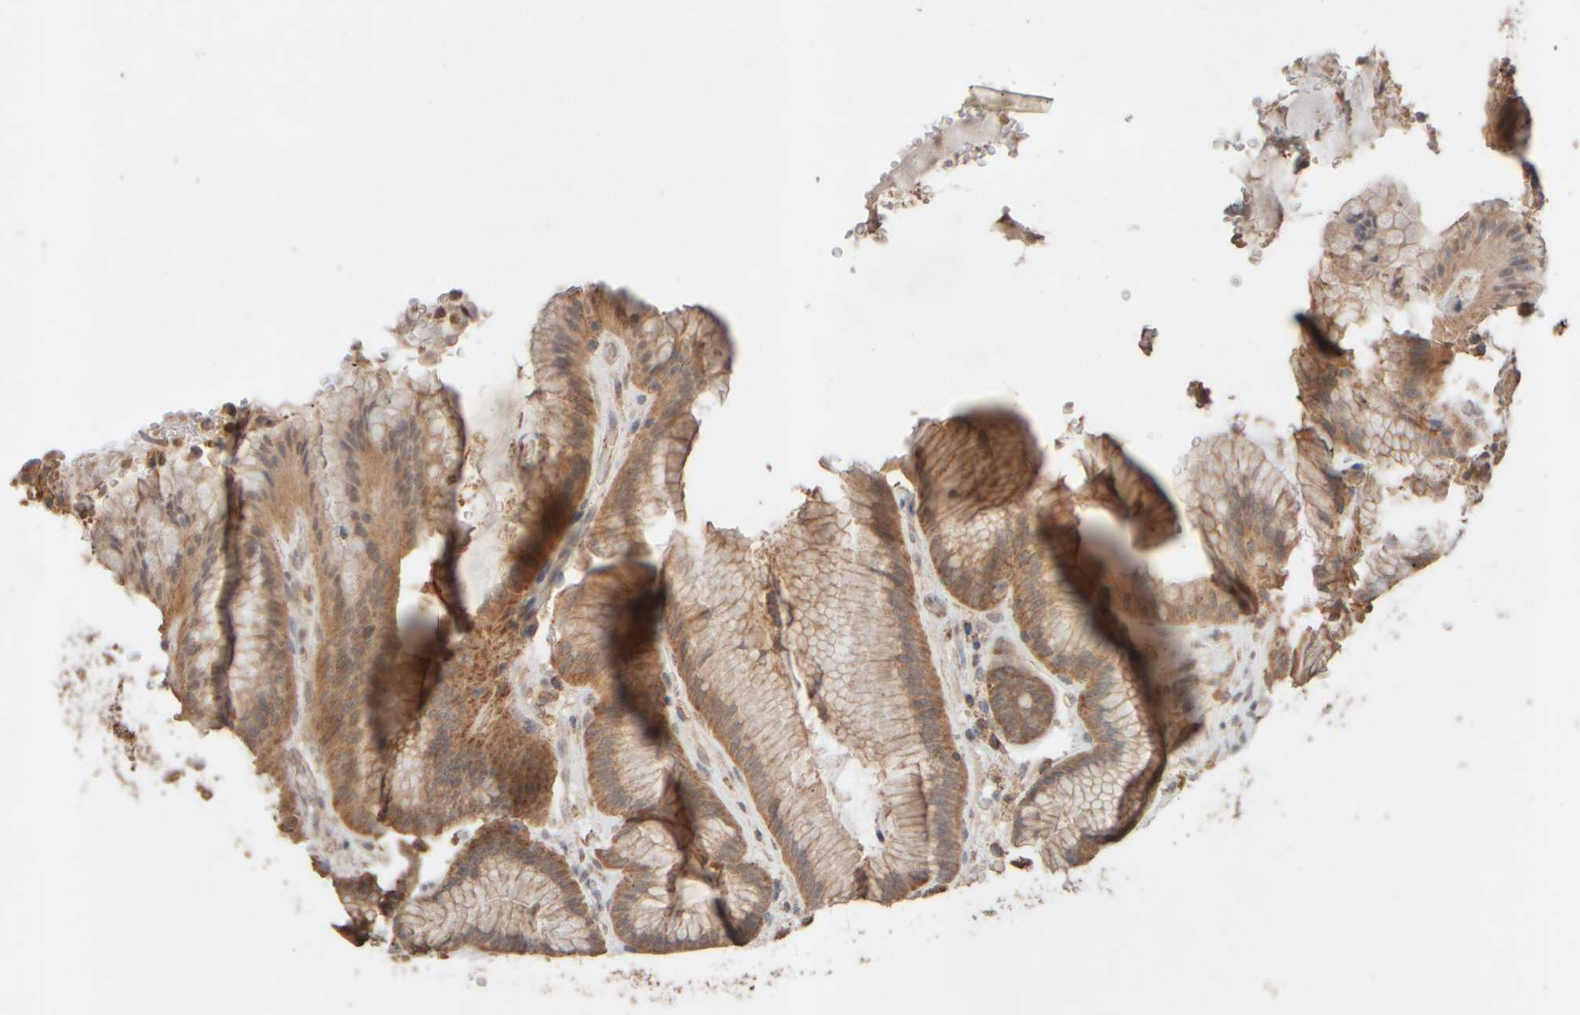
{"staining": {"intensity": "moderate", "quantity": ">75%", "location": "cytoplasmic/membranous"}, "tissue": "stomach", "cell_type": "Glandular cells", "image_type": "normal", "snomed": [{"axis": "morphology", "description": "Normal tissue, NOS"}, {"axis": "topography", "description": "Stomach"}], "caption": "Immunohistochemistry (IHC) photomicrograph of unremarkable stomach: stomach stained using immunohistochemistry shows medium levels of moderate protein expression localized specifically in the cytoplasmic/membranous of glandular cells, appearing as a cytoplasmic/membranous brown color.", "gene": "EIF2B3", "patient": {"sex": "male", "age": 42}}